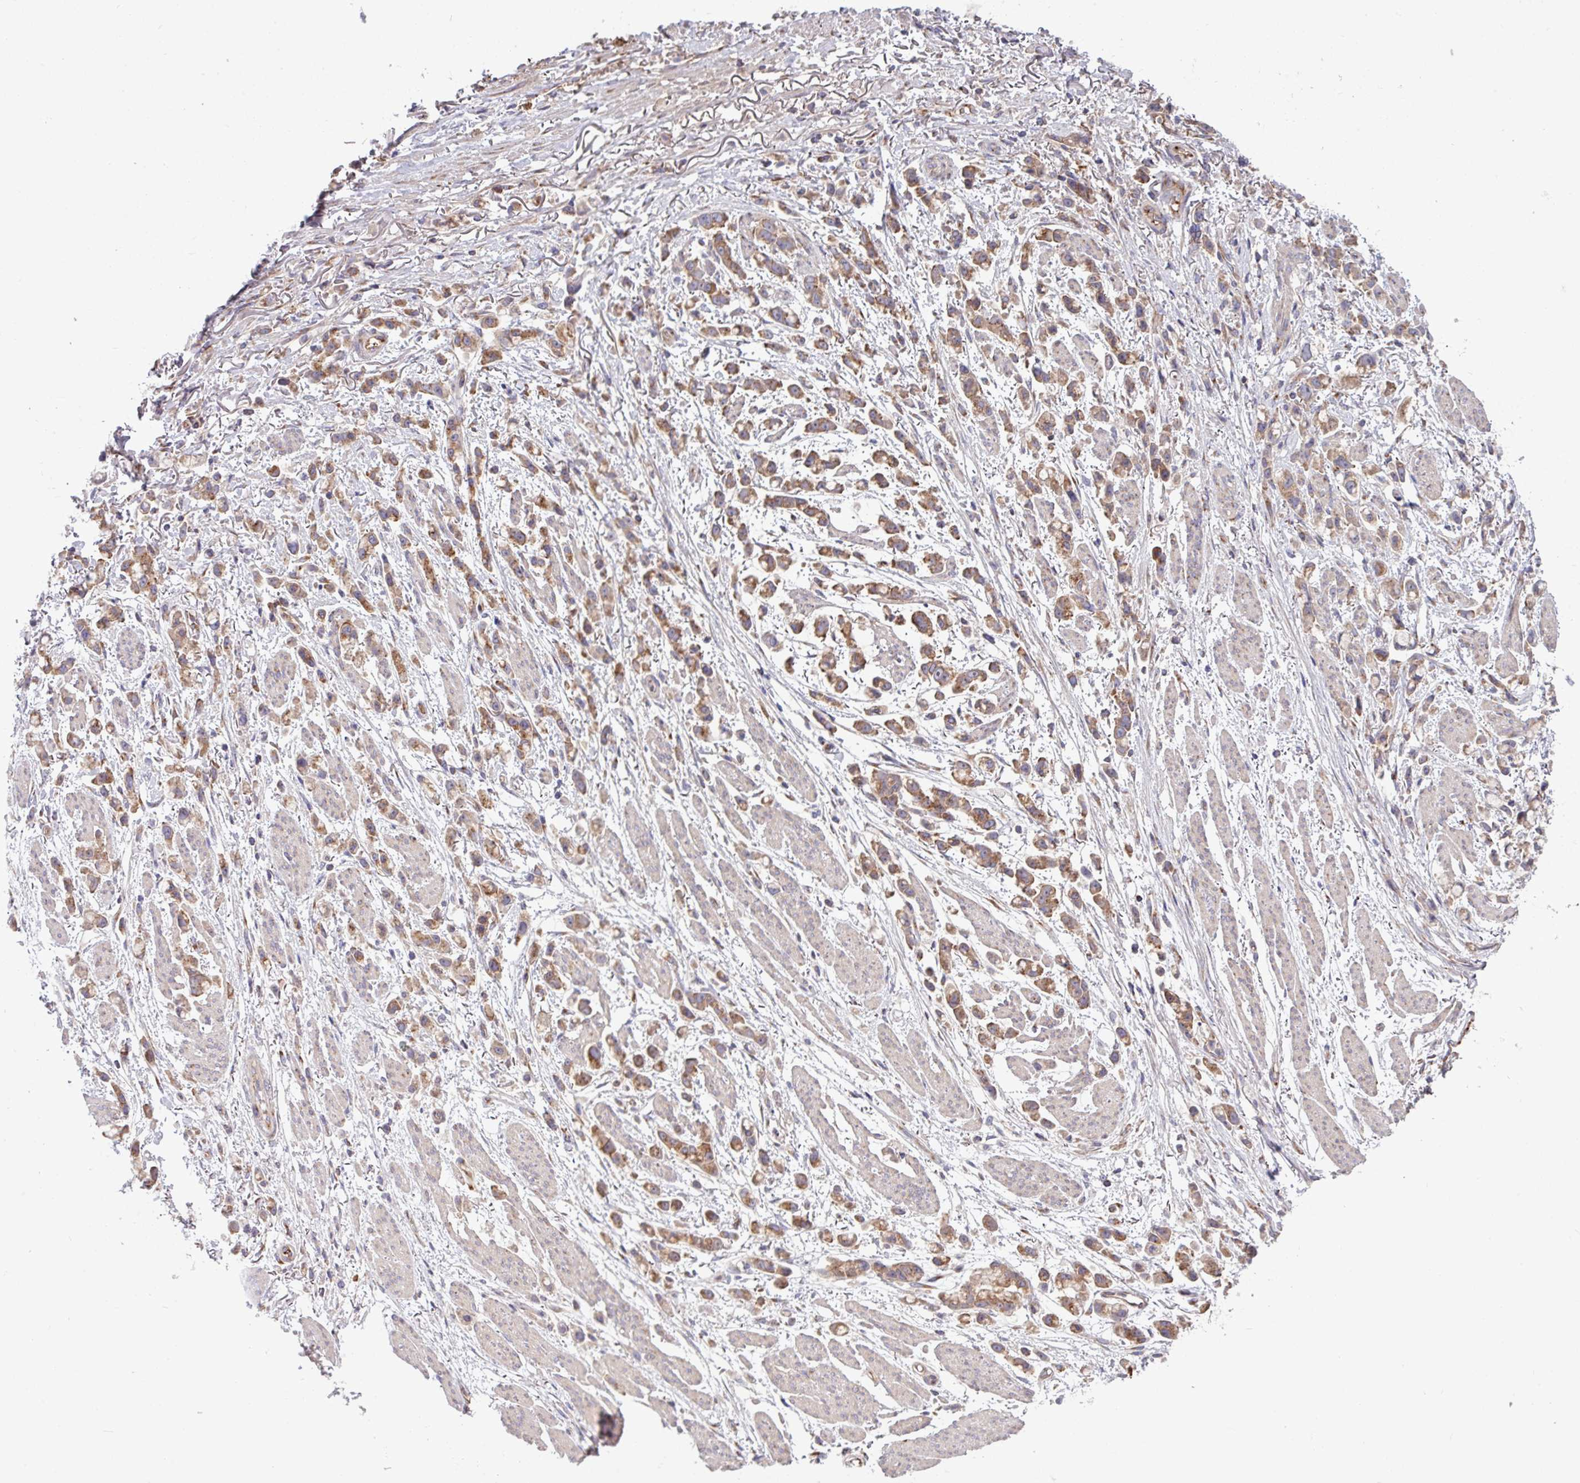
{"staining": {"intensity": "moderate", "quantity": ">75%", "location": "cytoplasmic/membranous"}, "tissue": "stomach cancer", "cell_type": "Tumor cells", "image_type": "cancer", "snomed": [{"axis": "morphology", "description": "Adenocarcinoma, NOS"}, {"axis": "topography", "description": "Stomach"}], "caption": "Immunohistochemistry (DAB (3,3'-diaminobenzidine)) staining of human stomach adenocarcinoma exhibits moderate cytoplasmic/membranous protein staining in approximately >75% of tumor cells.", "gene": "LSM12", "patient": {"sex": "female", "age": 81}}